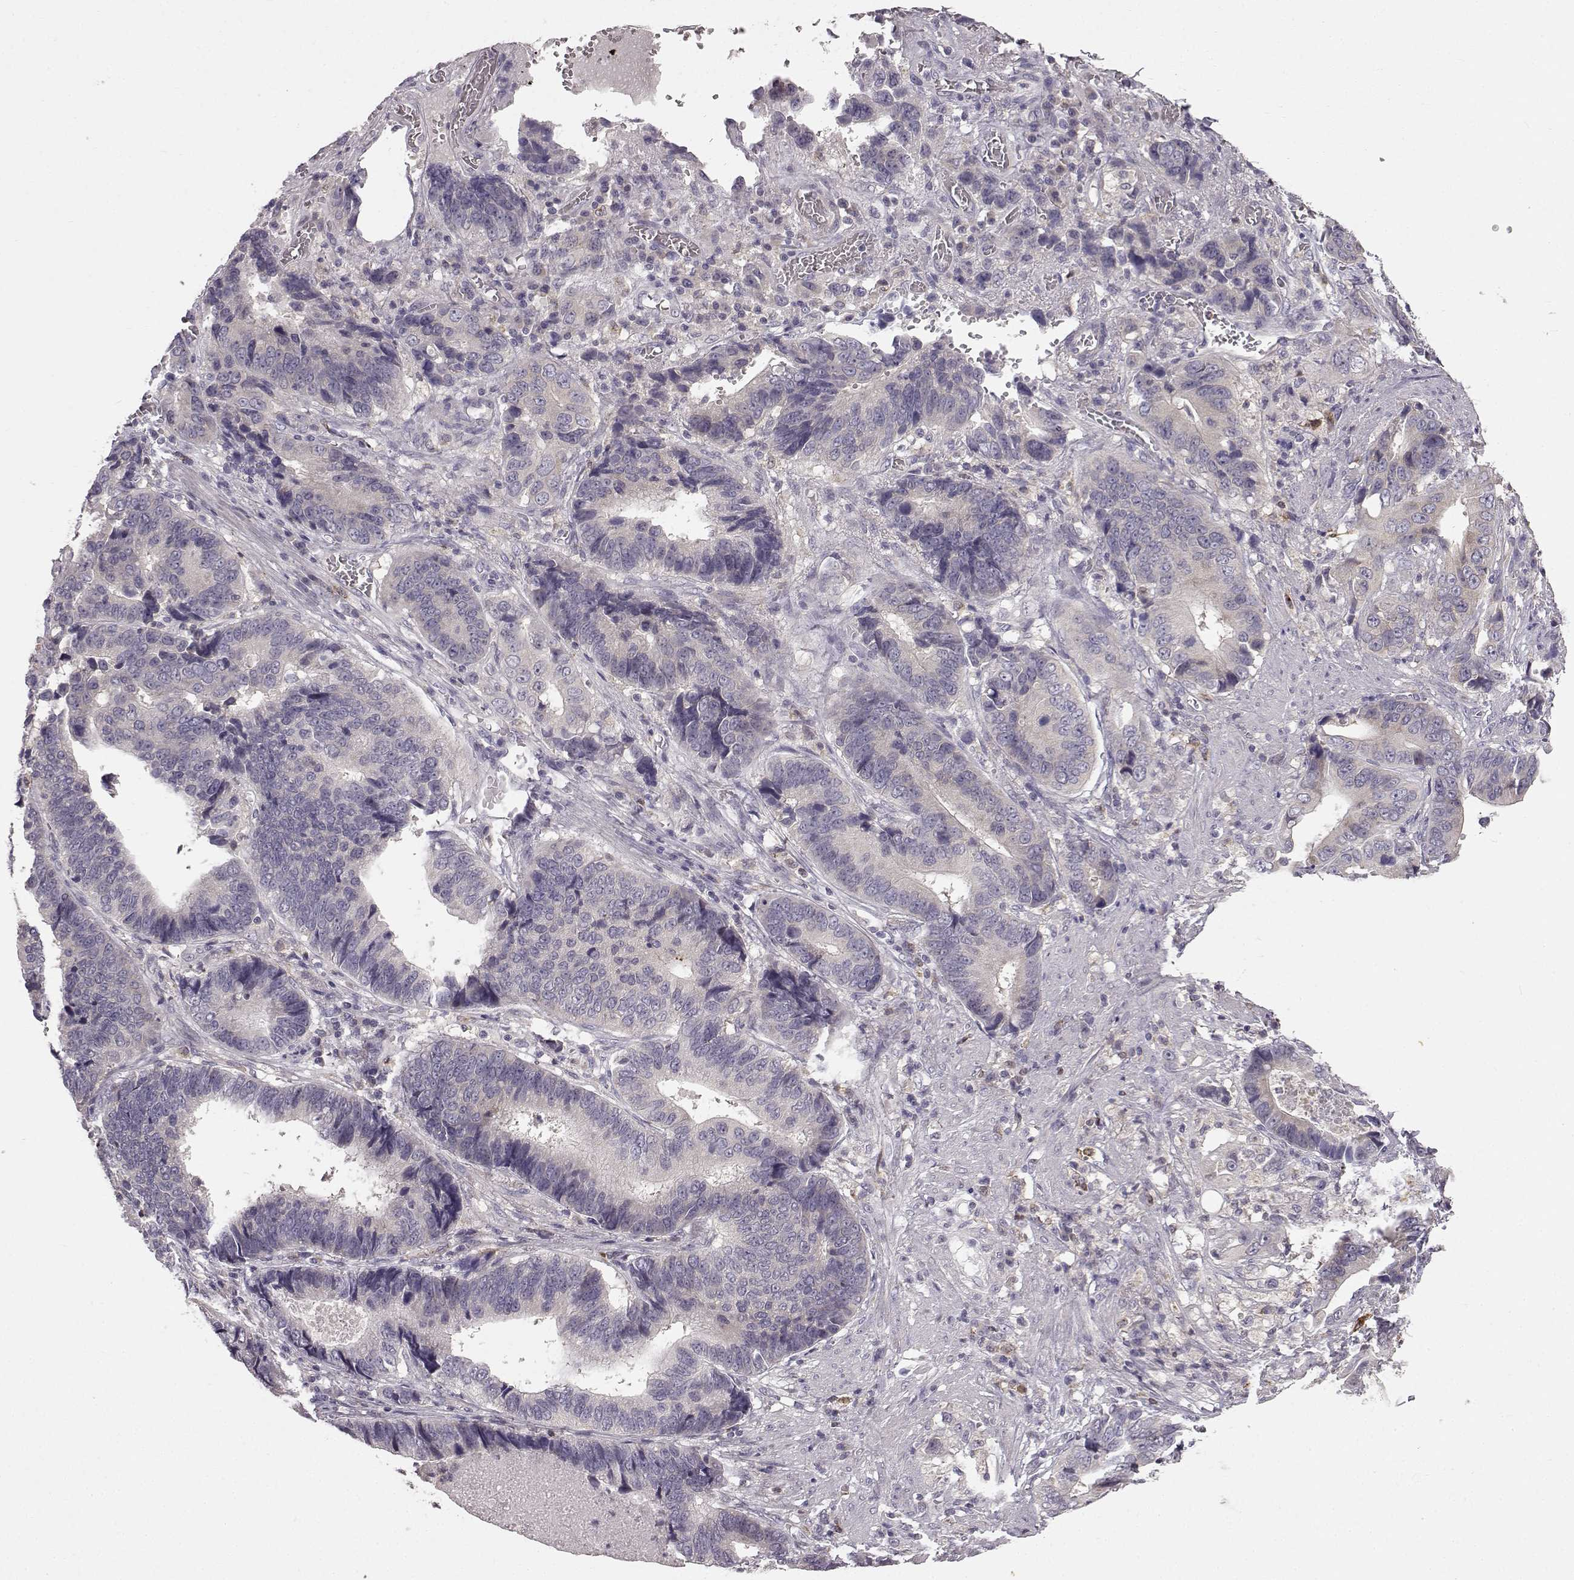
{"staining": {"intensity": "negative", "quantity": "none", "location": "none"}, "tissue": "stomach cancer", "cell_type": "Tumor cells", "image_type": "cancer", "snomed": [{"axis": "morphology", "description": "Adenocarcinoma, NOS"}, {"axis": "topography", "description": "Stomach"}], "caption": "Immunohistochemistry photomicrograph of neoplastic tissue: stomach cancer (adenocarcinoma) stained with DAB (3,3'-diaminobenzidine) demonstrates no significant protein expression in tumor cells.", "gene": "SPAG17", "patient": {"sex": "male", "age": 84}}